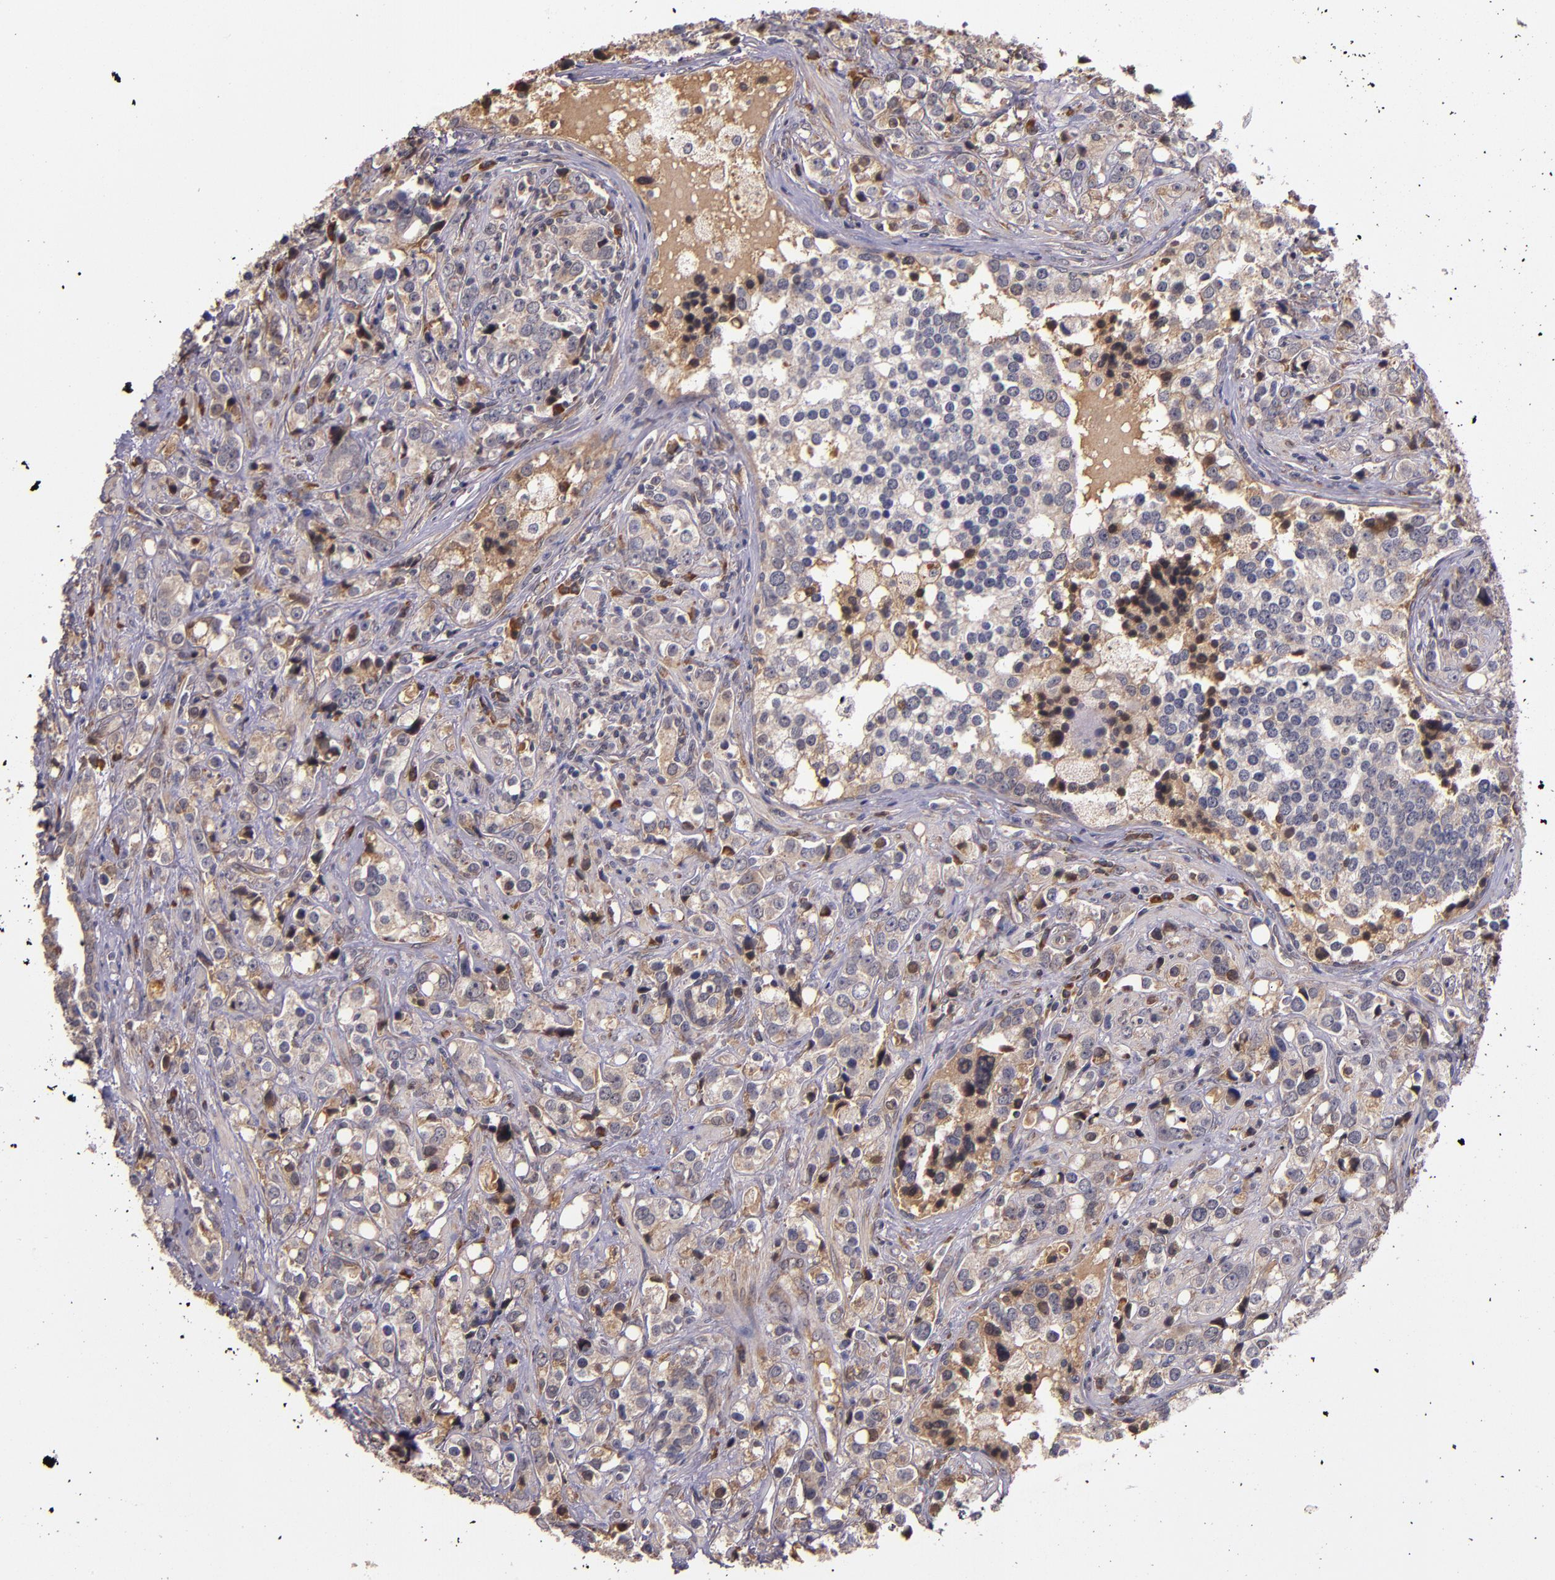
{"staining": {"intensity": "weak", "quantity": ">75%", "location": "cytoplasmic/membranous"}, "tissue": "prostate cancer", "cell_type": "Tumor cells", "image_type": "cancer", "snomed": [{"axis": "morphology", "description": "Adenocarcinoma, High grade"}, {"axis": "topography", "description": "Prostate"}], "caption": "Human prostate cancer stained for a protein (brown) reveals weak cytoplasmic/membranous positive expression in about >75% of tumor cells.", "gene": "PRAF2", "patient": {"sex": "male", "age": 71}}